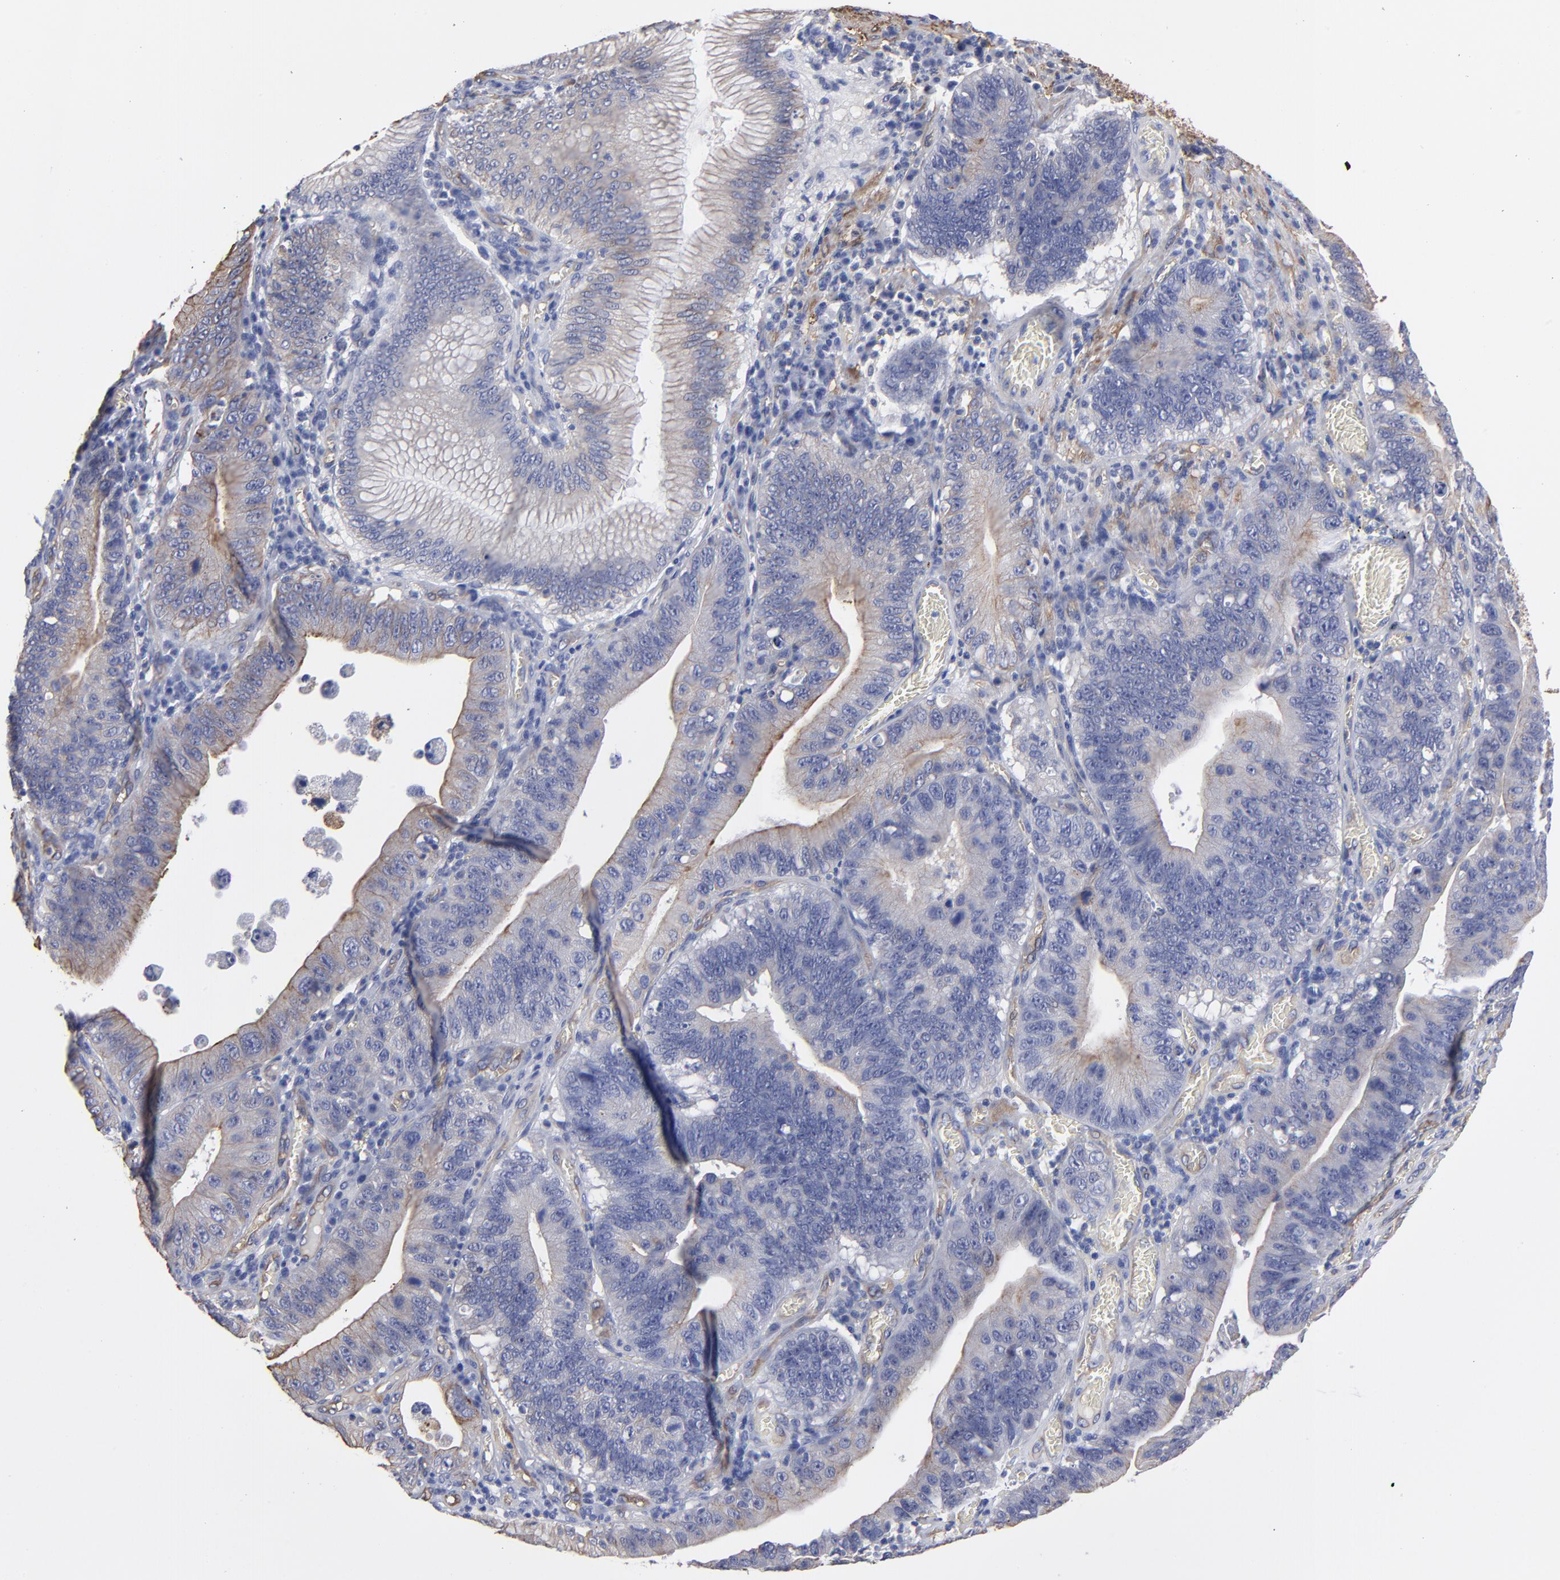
{"staining": {"intensity": "weak", "quantity": "25%-75%", "location": "cytoplasmic/membranous"}, "tissue": "stomach cancer", "cell_type": "Tumor cells", "image_type": "cancer", "snomed": [{"axis": "morphology", "description": "Adenocarcinoma, NOS"}, {"axis": "topography", "description": "Stomach"}, {"axis": "topography", "description": "Gastric cardia"}], "caption": "A histopathology image showing weak cytoplasmic/membranous positivity in about 25%-75% of tumor cells in stomach cancer, as visualized by brown immunohistochemical staining.", "gene": "CILP", "patient": {"sex": "male", "age": 59}}